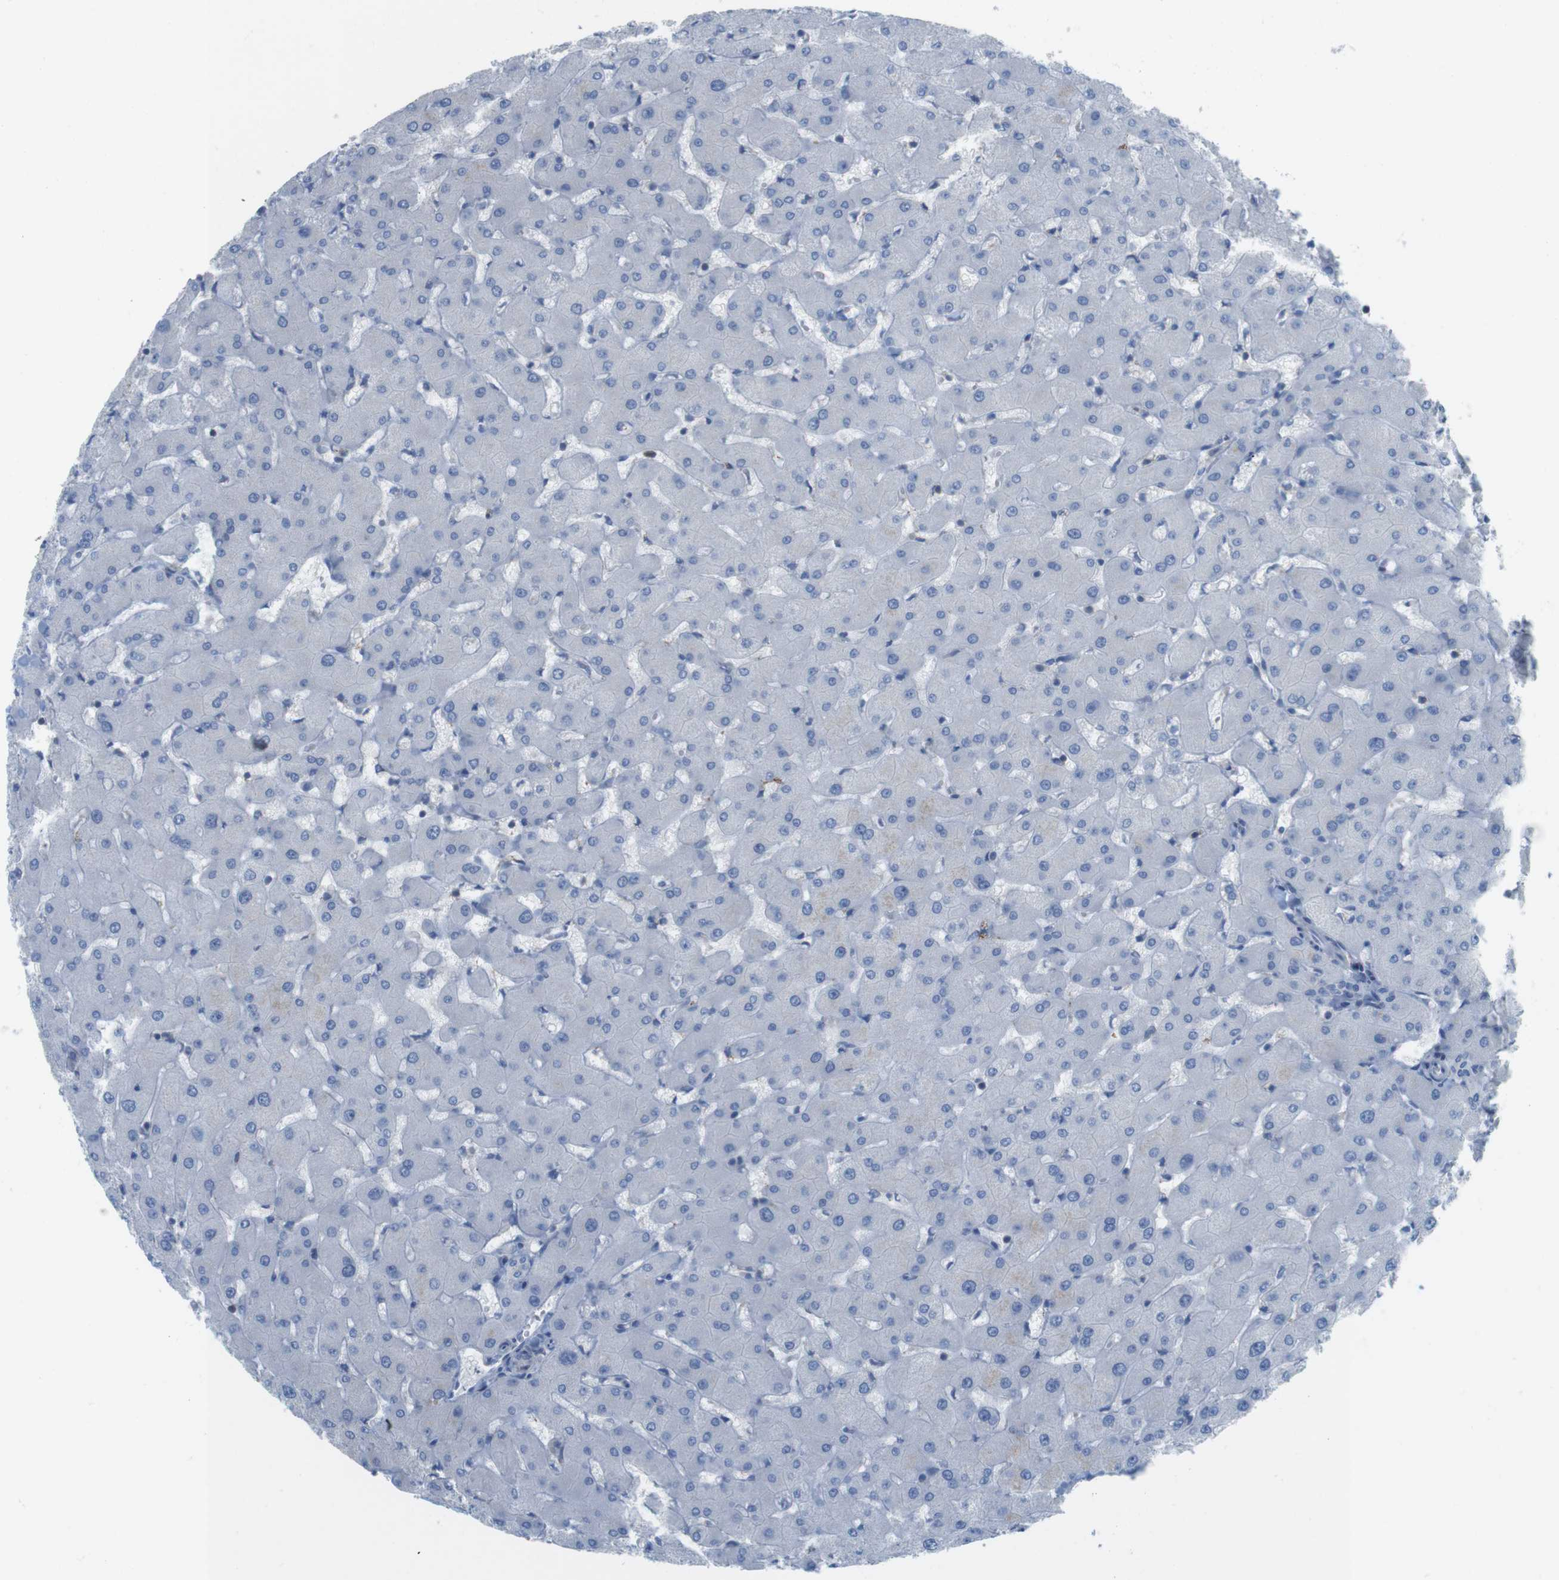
{"staining": {"intensity": "negative", "quantity": "none", "location": "none"}, "tissue": "liver", "cell_type": "Cholangiocytes", "image_type": "normal", "snomed": [{"axis": "morphology", "description": "Normal tissue, NOS"}, {"axis": "topography", "description": "Liver"}], "caption": "Cholangiocytes show no significant protein expression in normal liver. The staining was performed using DAB to visualize the protein expression in brown, while the nuclei were stained in blue with hematoxylin (Magnification: 20x).", "gene": "GRIK1", "patient": {"sex": "female", "age": 63}}